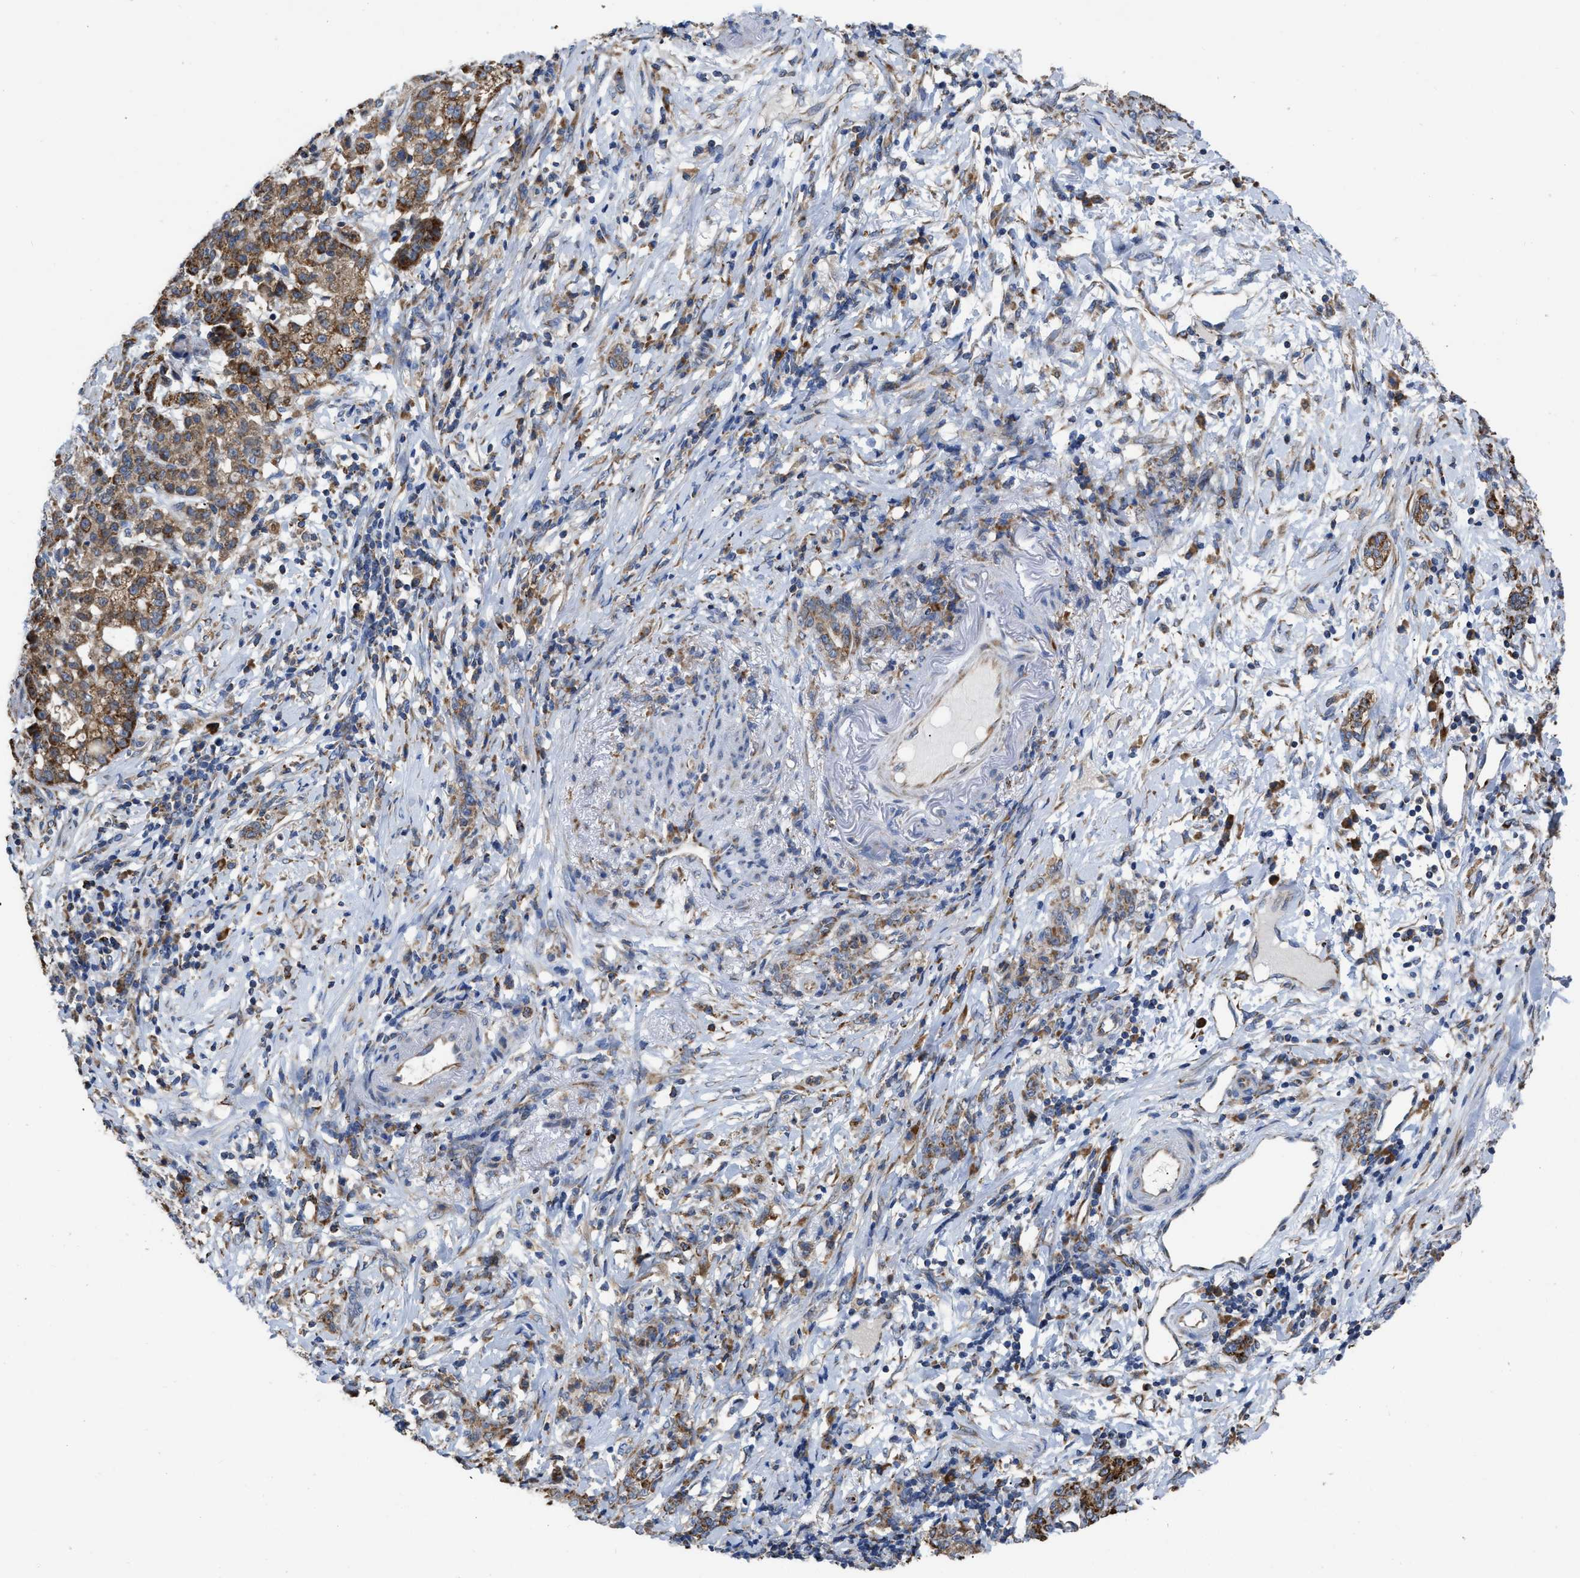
{"staining": {"intensity": "moderate", "quantity": ">75%", "location": "cytoplasmic/membranous"}, "tissue": "stomach cancer", "cell_type": "Tumor cells", "image_type": "cancer", "snomed": [{"axis": "morphology", "description": "Adenocarcinoma, NOS"}, {"axis": "topography", "description": "Stomach, lower"}], "caption": "Brown immunohistochemical staining in adenocarcinoma (stomach) displays moderate cytoplasmic/membranous staining in about >75% of tumor cells.", "gene": "AK2", "patient": {"sex": "male", "age": 88}}